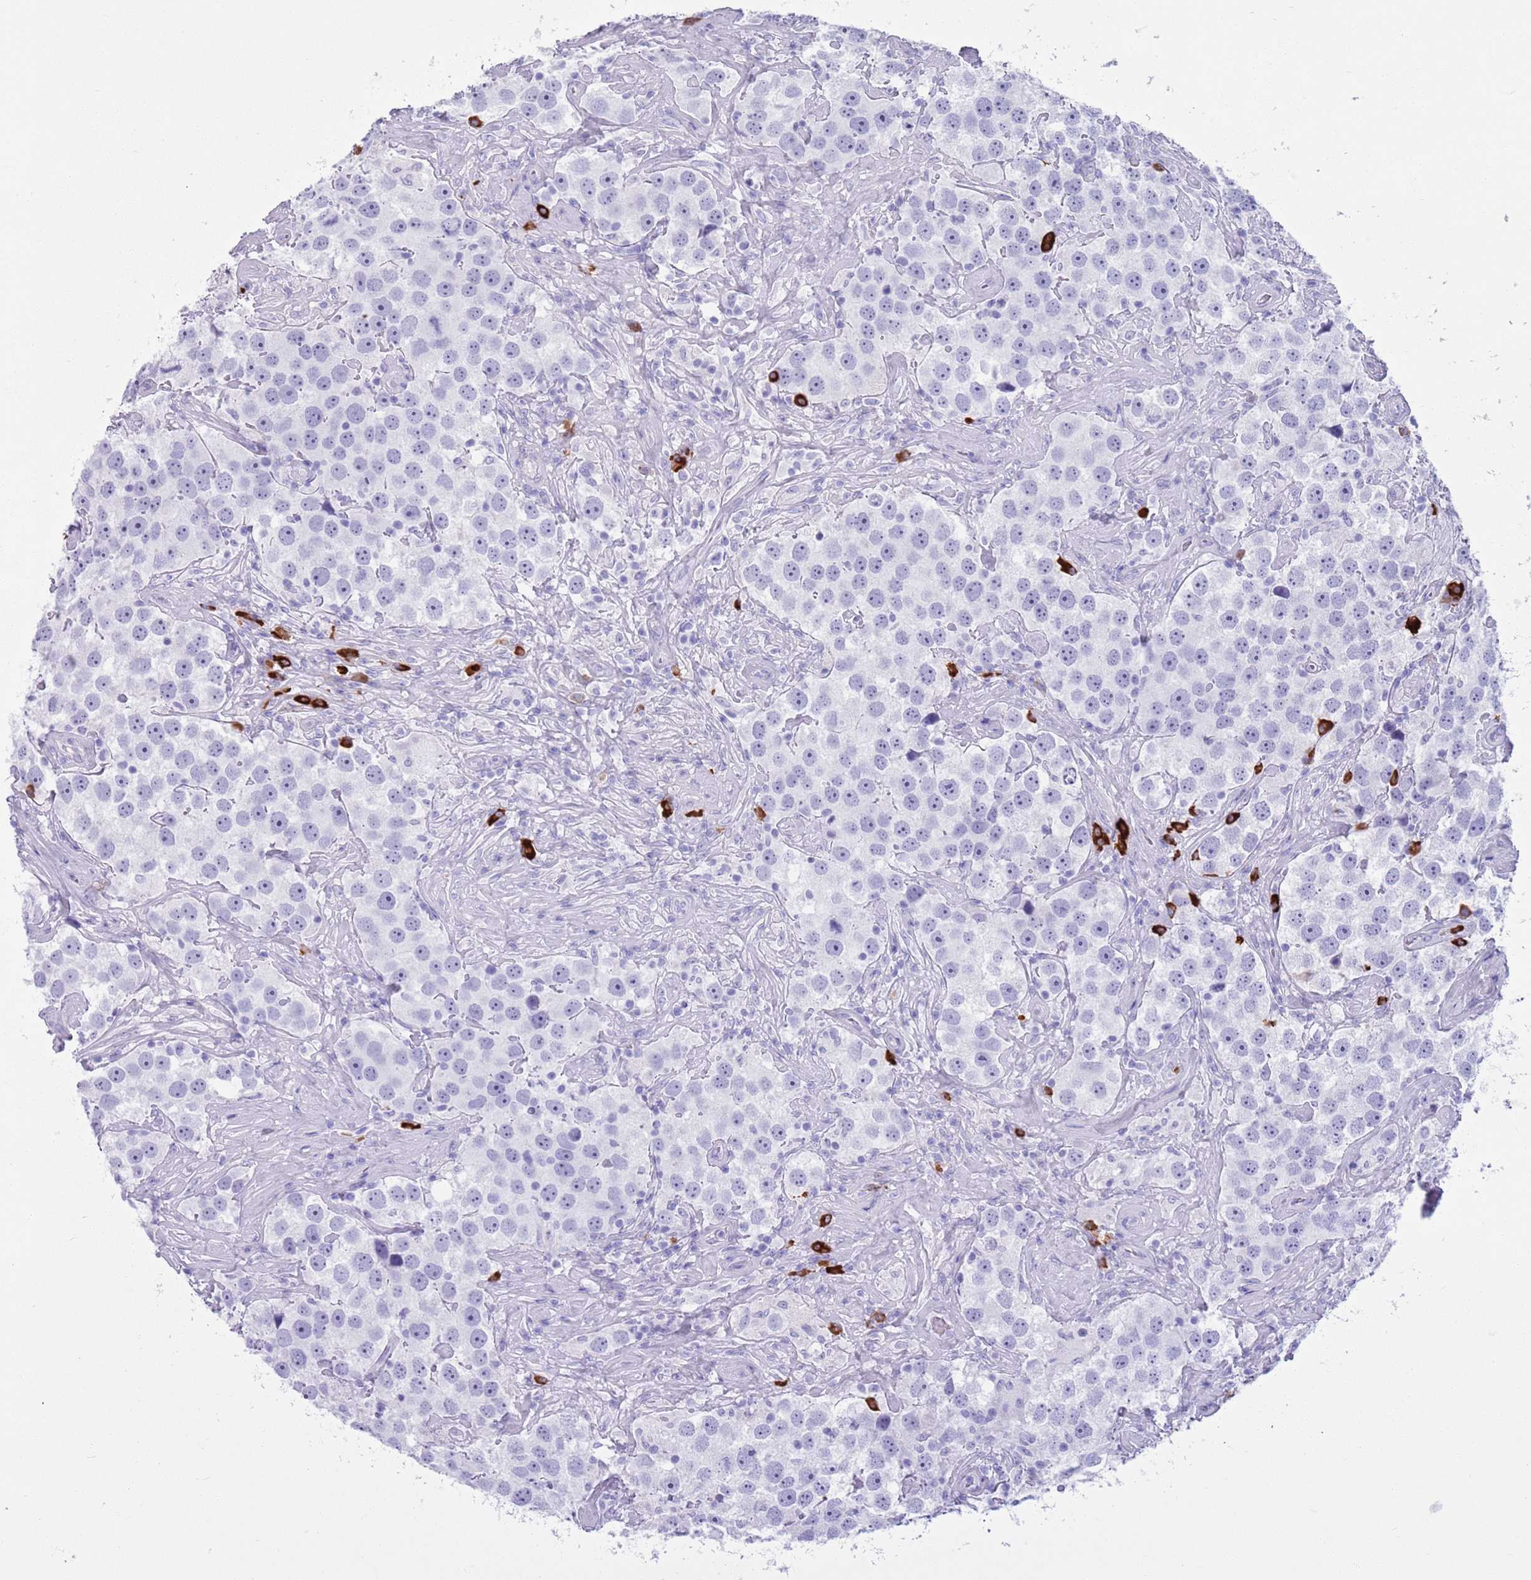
{"staining": {"intensity": "negative", "quantity": "none", "location": "none"}, "tissue": "testis cancer", "cell_type": "Tumor cells", "image_type": "cancer", "snomed": [{"axis": "morphology", "description": "Seminoma, NOS"}, {"axis": "topography", "description": "Testis"}], "caption": "High power microscopy photomicrograph of an immunohistochemistry (IHC) micrograph of testis cancer, revealing no significant positivity in tumor cells.", "gene": "LY6G5B", "patient": {"sex": "male", "age": 49}}